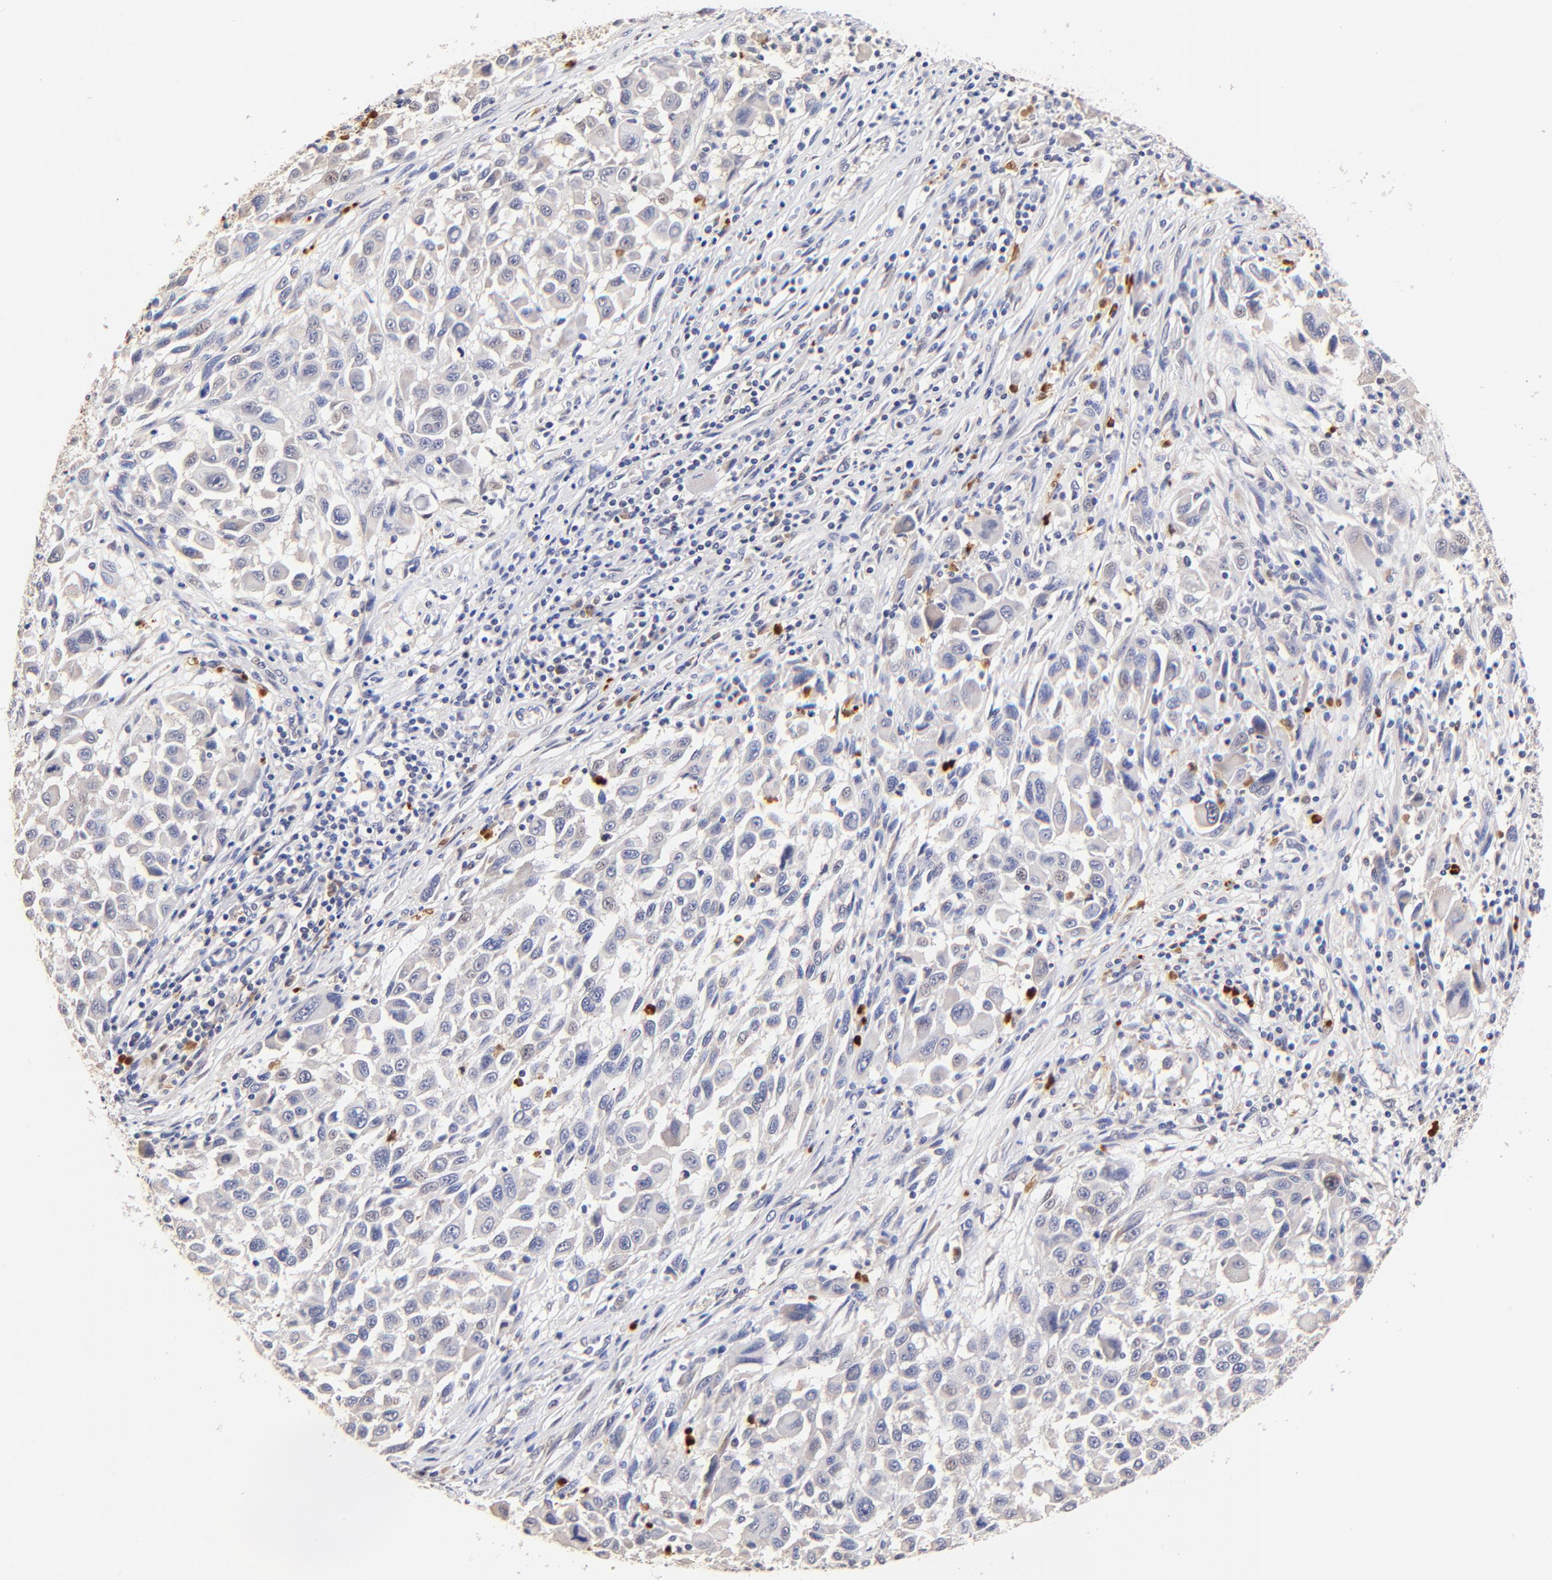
{"staining": {"intensity": "negative", "quantity": "none", "location": "none"}, "tissue": "melanoma", "cell_type": "Tumor cells", "image_type": "cancer", "snomed": [{"axis": "morphology", "description": "Malignant melanoma, Metastatic site"}, {"axis": "topography", "description": "Lymph node"}], "caption": "This is an immunohistochemistry image of human malignant melanoma (metastatic site). There is no positivity in tumor cells.", "gene": "BBOF1", "patient": {"sex": "male", "age": 61}}